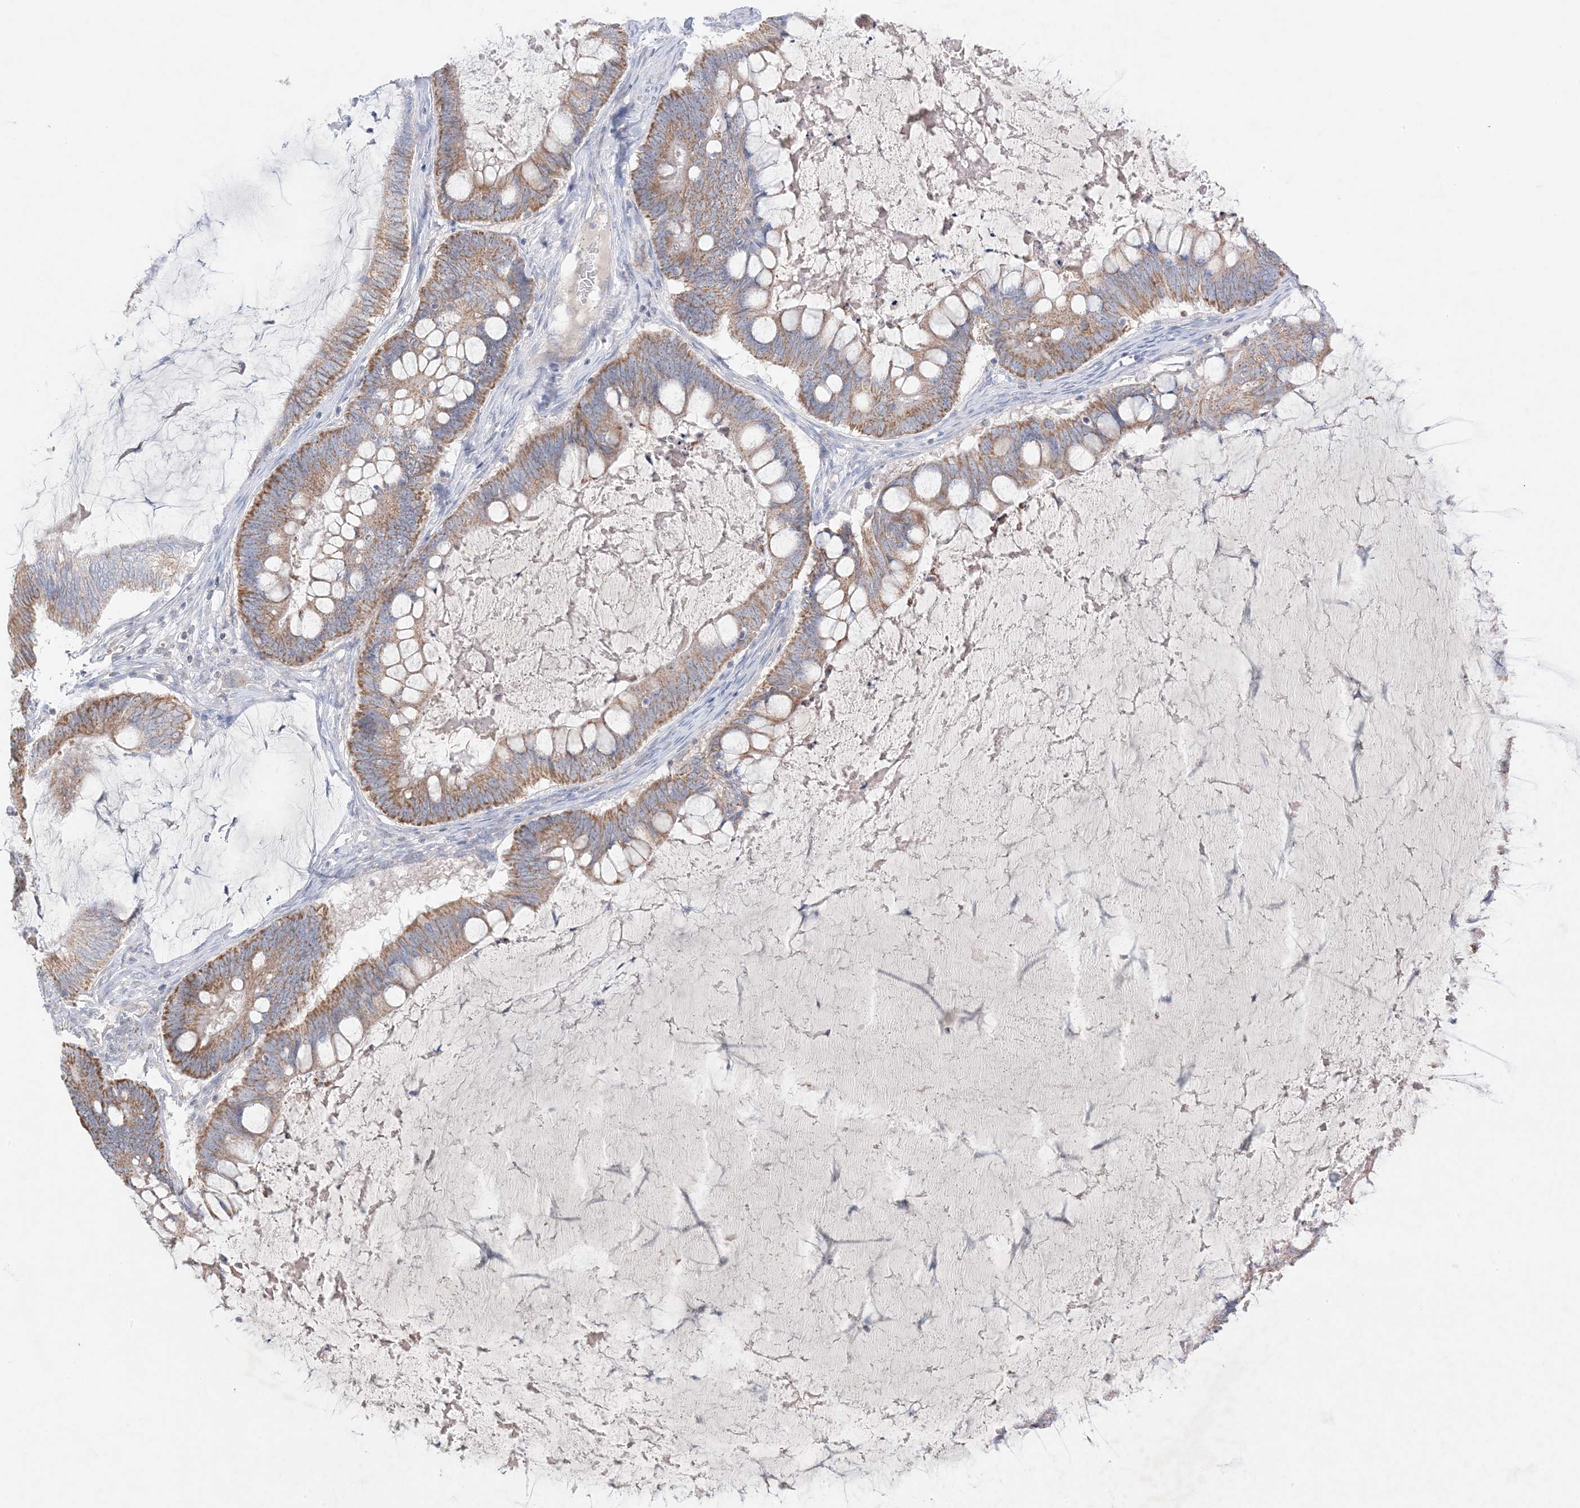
{"staining": {"intensity": "moderate", "quantity": ">75%", "location": "cytoplasmic/membranous"}, "tissue": "ovarian cancer", "cell_type": "Tumor cells", "image_type": "cancer", "snomed": [{"axis": "morphology", "description": "Cystadenocarcinoma, mucinous, NOS"}, {"axis": "topography", "description": "Ovary"}], "caption": "Immunohistochemical staining of human ovarian cancer (mucinous cystadenocarcinoma) exhibits medium levels of moderate cytoplasmic/membranous staining in about >75% of tumor cells.", "gene": "KCTD6", "patient": {"sex": "female", "age": 61}}